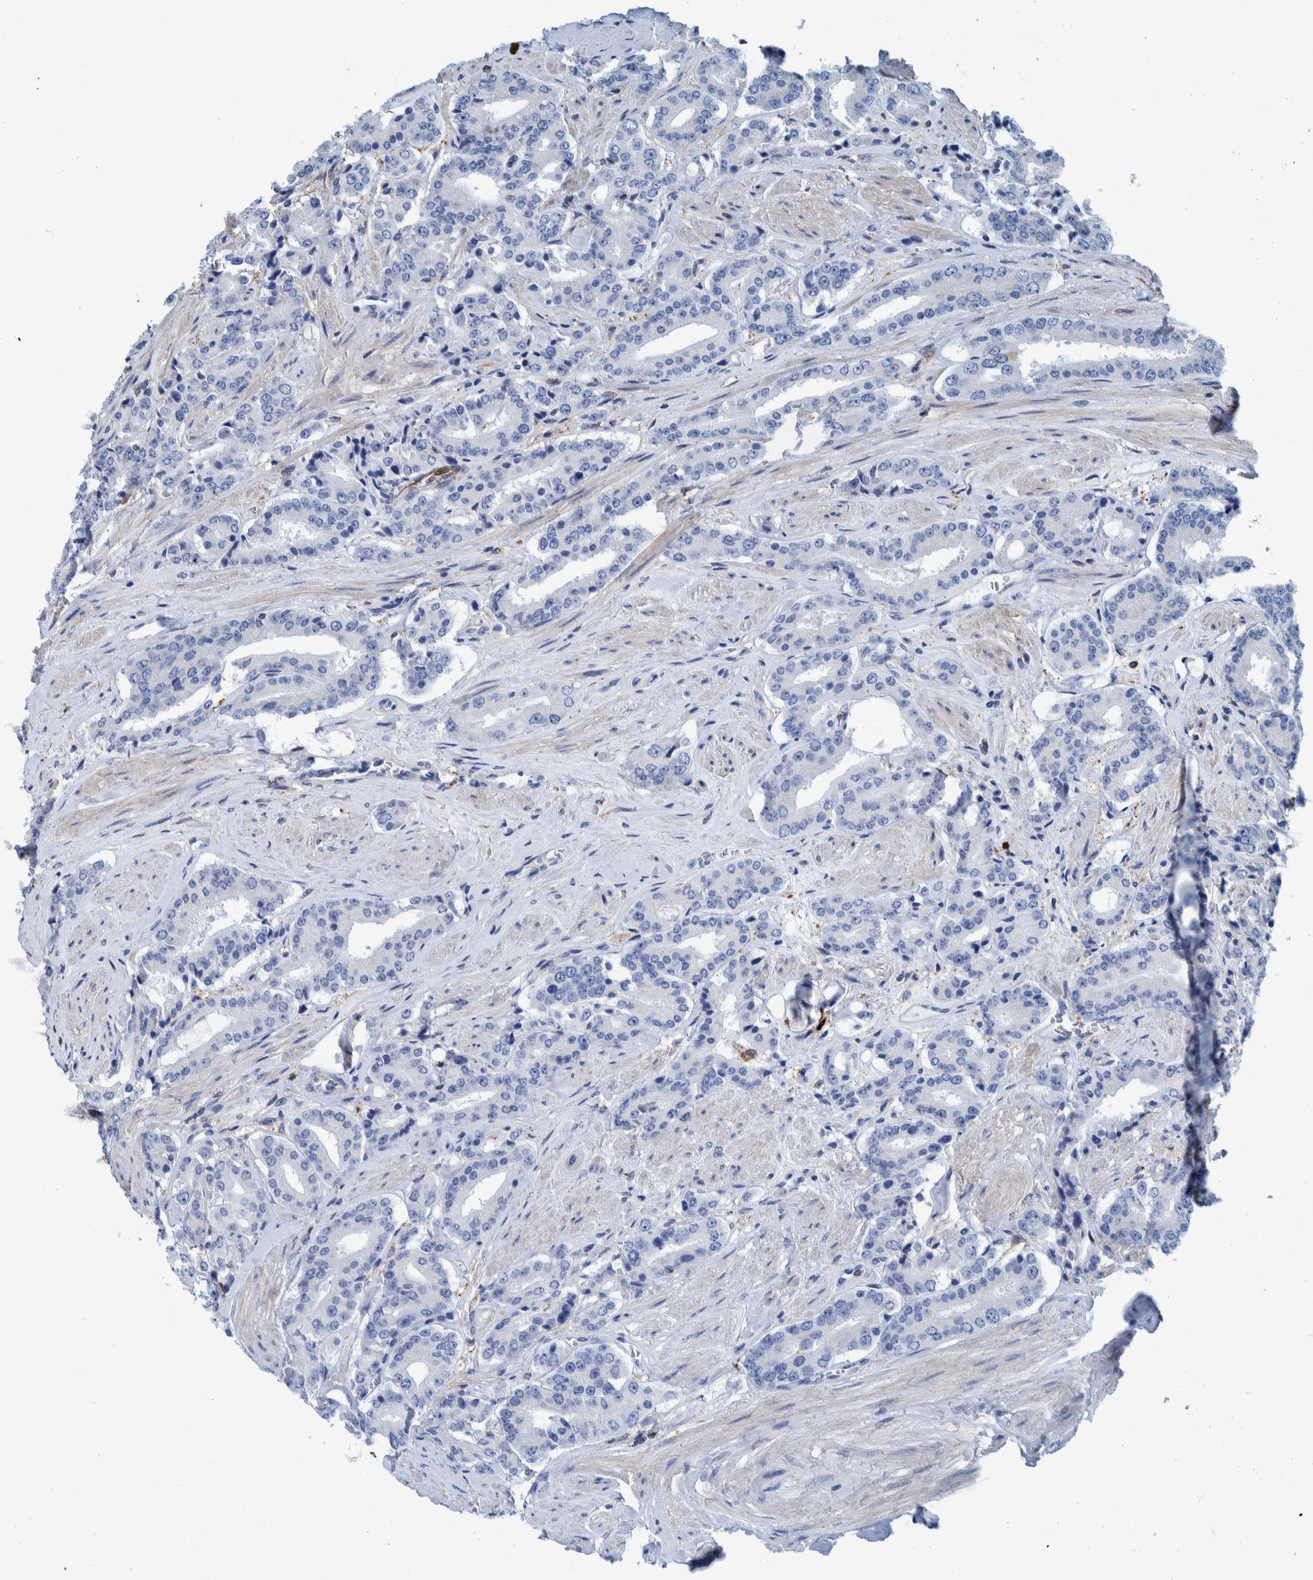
{"staining": {"intensity": "negative", "quantity": "none", "location": "none"}, "tissue": "prostate cancer", "cell_type": "Tumor cells", "image_type": "cancer", "snomed": [{"axis": "morphology", "description": "Adenocarcinoma, High grade"}, {"axis": "topography", "description": "Prostate"}], "caption": "The immunohistochemistry image has no significant expression in tumor cells of prostate cancer (high-grade adenocarcinoma) tissue.", "gene": "IDO1", "patient": {"sex": "male", "age": 71}}